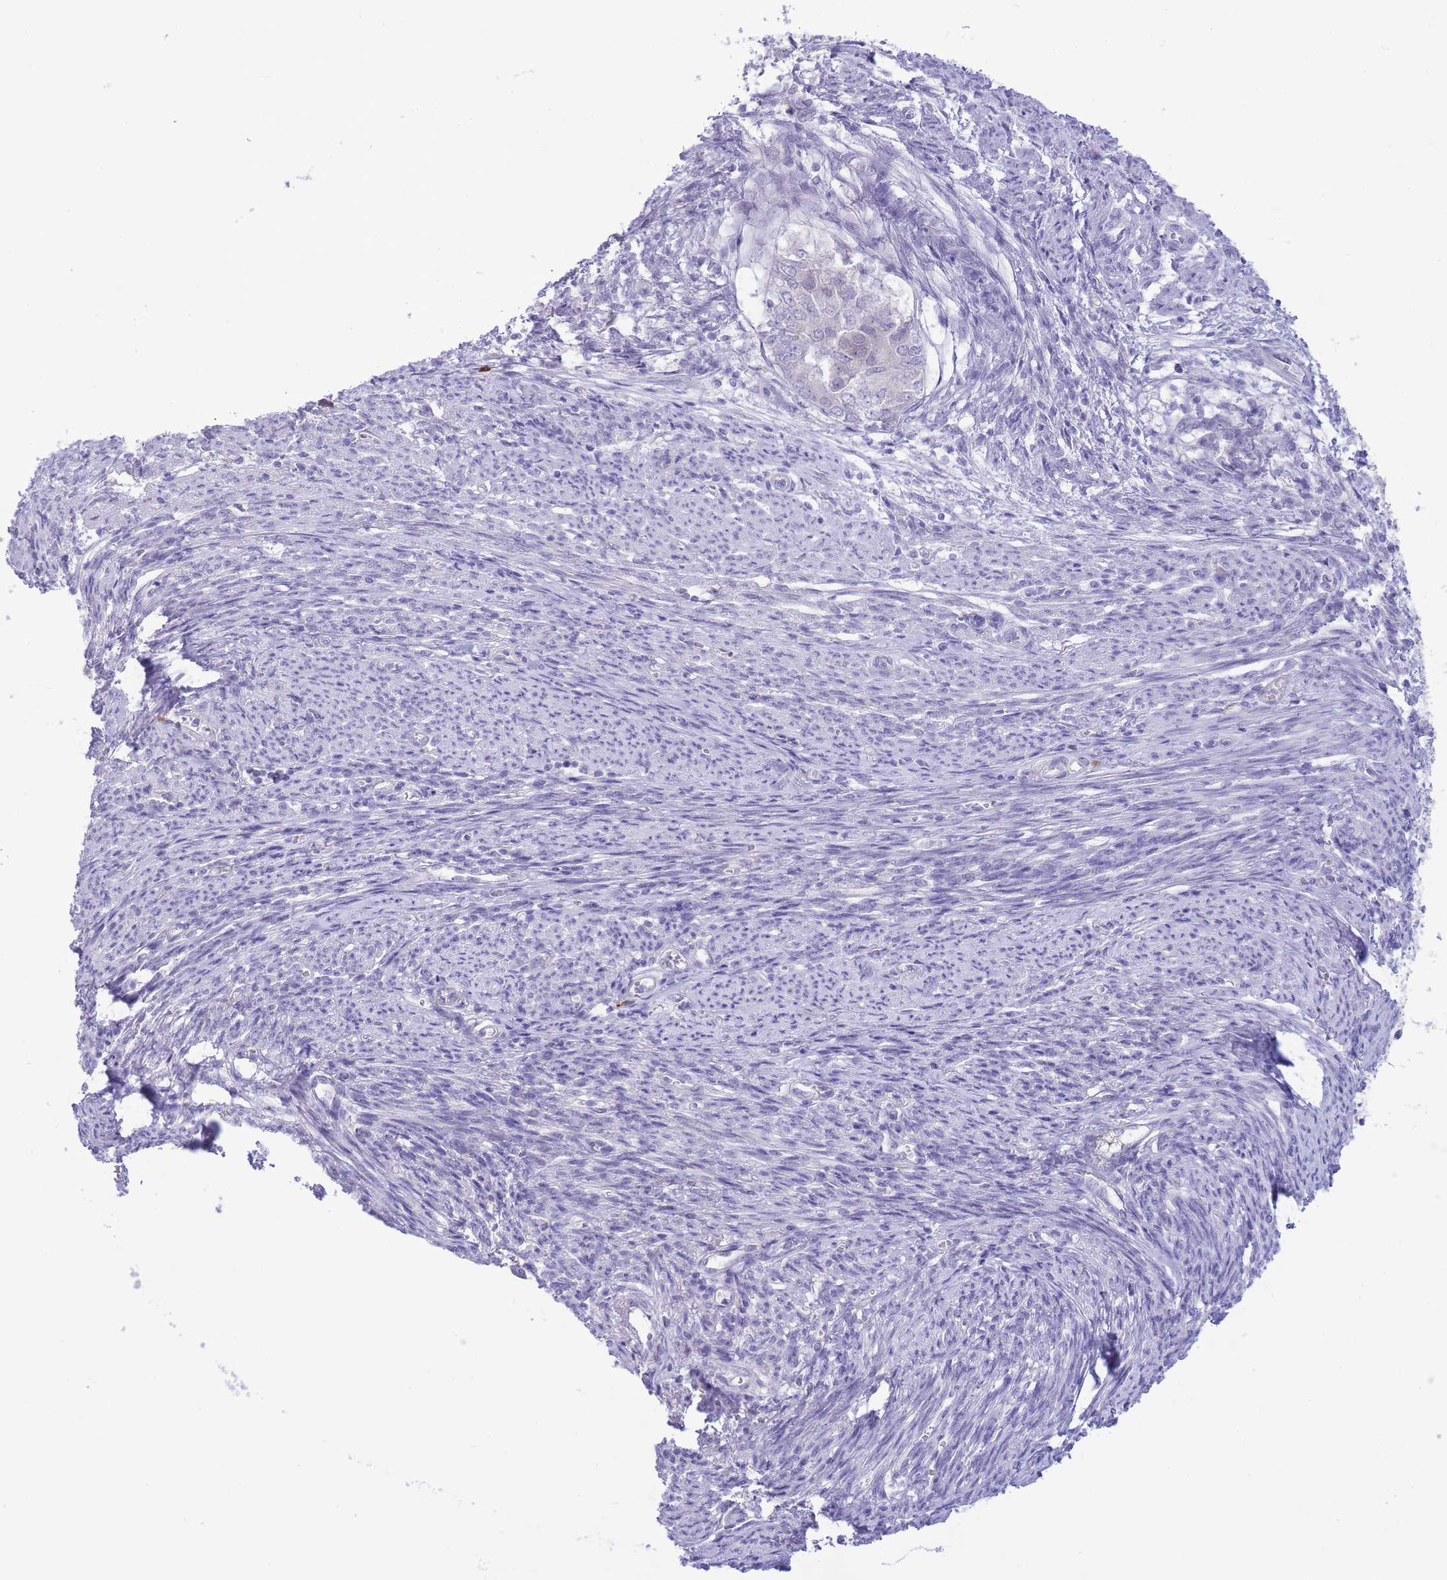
{"staining": {"intensity": "negative", "quantity": "none", "location": "none"}, "tissue": "endometrial cancer", "cell_type": "Tumor cells", "image_type": "cancer", "snomed": [{"axis": "morphology", "description": "Adenocarcinoma, NOS"}, {"axis": "topography", "description": "Endometrium"}], "caption": "Endometrial adenocarcinoma was stained to show a protein in brown. There is no significant expression in tumor cells.", "gene": "ASAP3", "patient": {"sex": "female", "age": 62}}